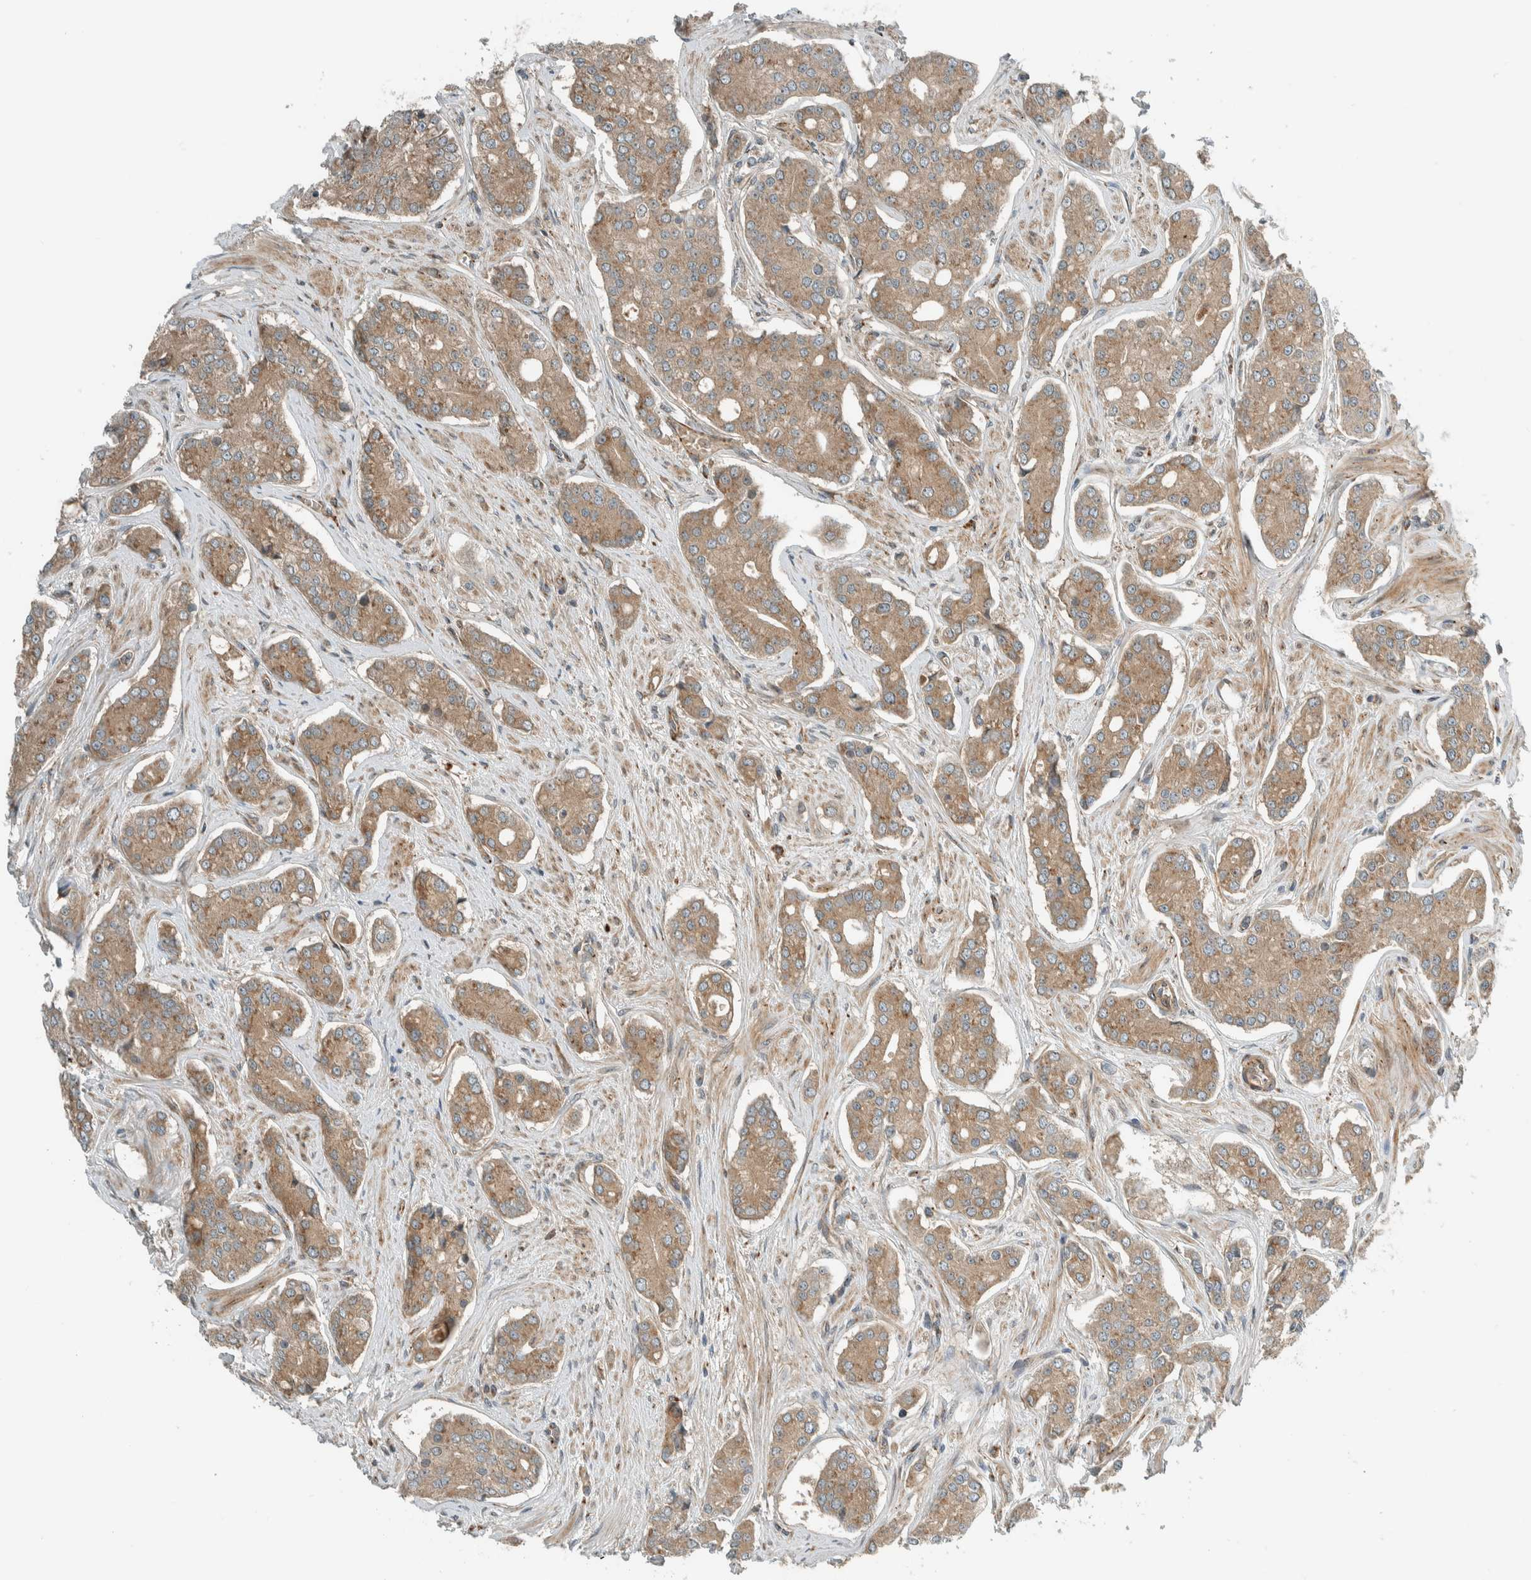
{"staining": {"intensity": "moderate", "quantity": ">75%", "location": "cytoplasmic/membranous"}, "tissue": "prostate cancer", "cell_type": "Tumor cells", "image_type": "cancer", "snomed": [{"axis": "morphology", "description": "Adenocarcinoma, High grade"}, {"axis": "topography", "description": "Prostate"}], "caption": "Immunohistochemical staining of human prostate high-grade adenocarcinoma exhibits medium levels of moderate cytoplasmic/membranous staining in about >75% of tumor cells.", "gene": "EXOC7", "patient": {"sex": "male", "age": 71}}